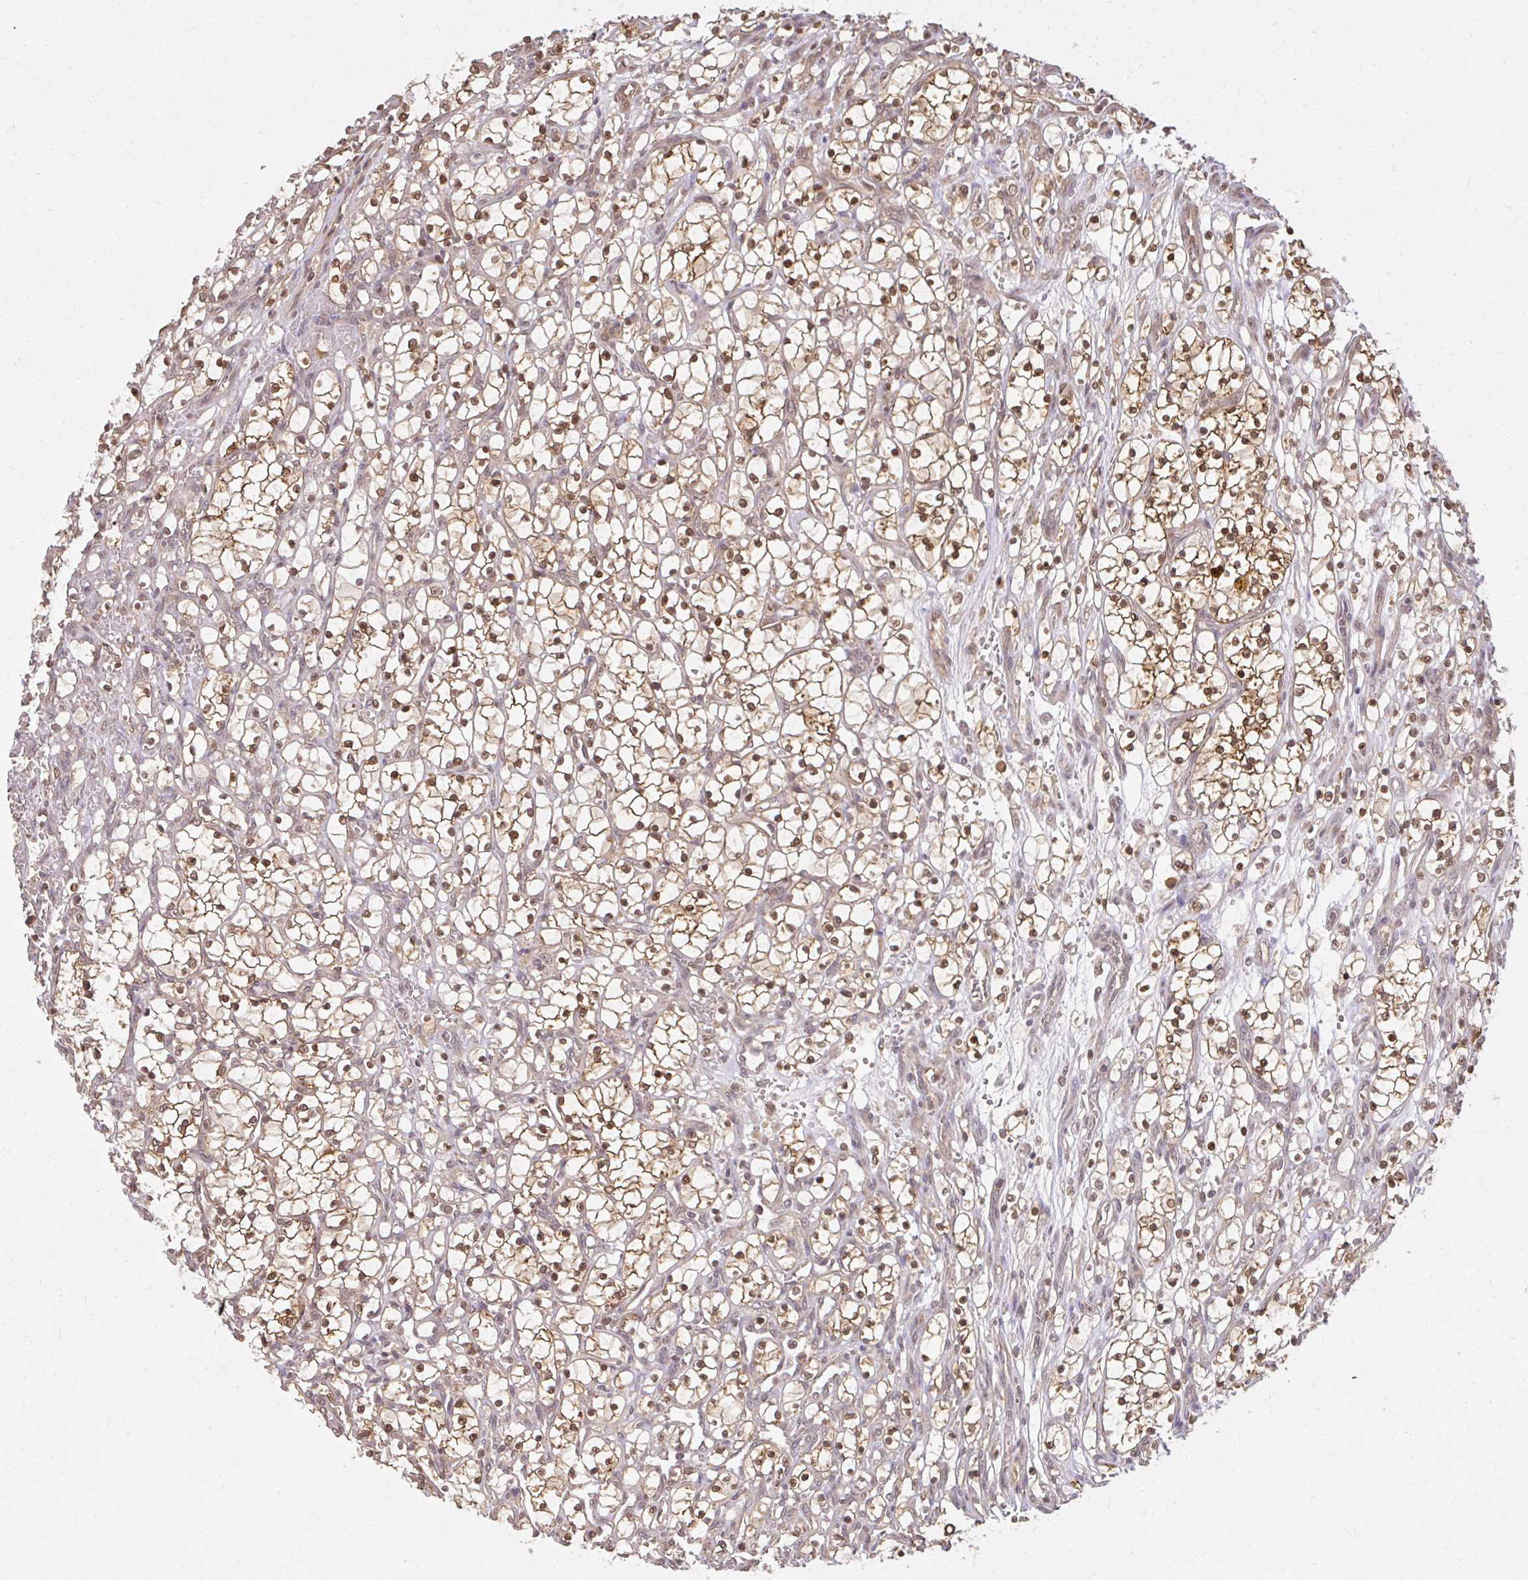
{"staining": {"intensity": "moderate", "quantity": ">75%", "location": "cytoplasmic/membranous,nuclear"}, "tissue": "renal cancer", "cell_type": "Tumor cells", "image_type": "cancer", "snomed": [{"axis": "morphology", "description": "Adenocarcinoma, NOS"}, {"axis": "topography", "description": "Kidney"}], "caption": "An IHC photomicrograph of tumor tissue is shown. Protein staining in brown highlights moderate cytoplasmic/membranous and nuclear positivity in renal cancer within tumor cells.", "gene": "LARS2", "patient": {"sex": "female", "age": 69}}